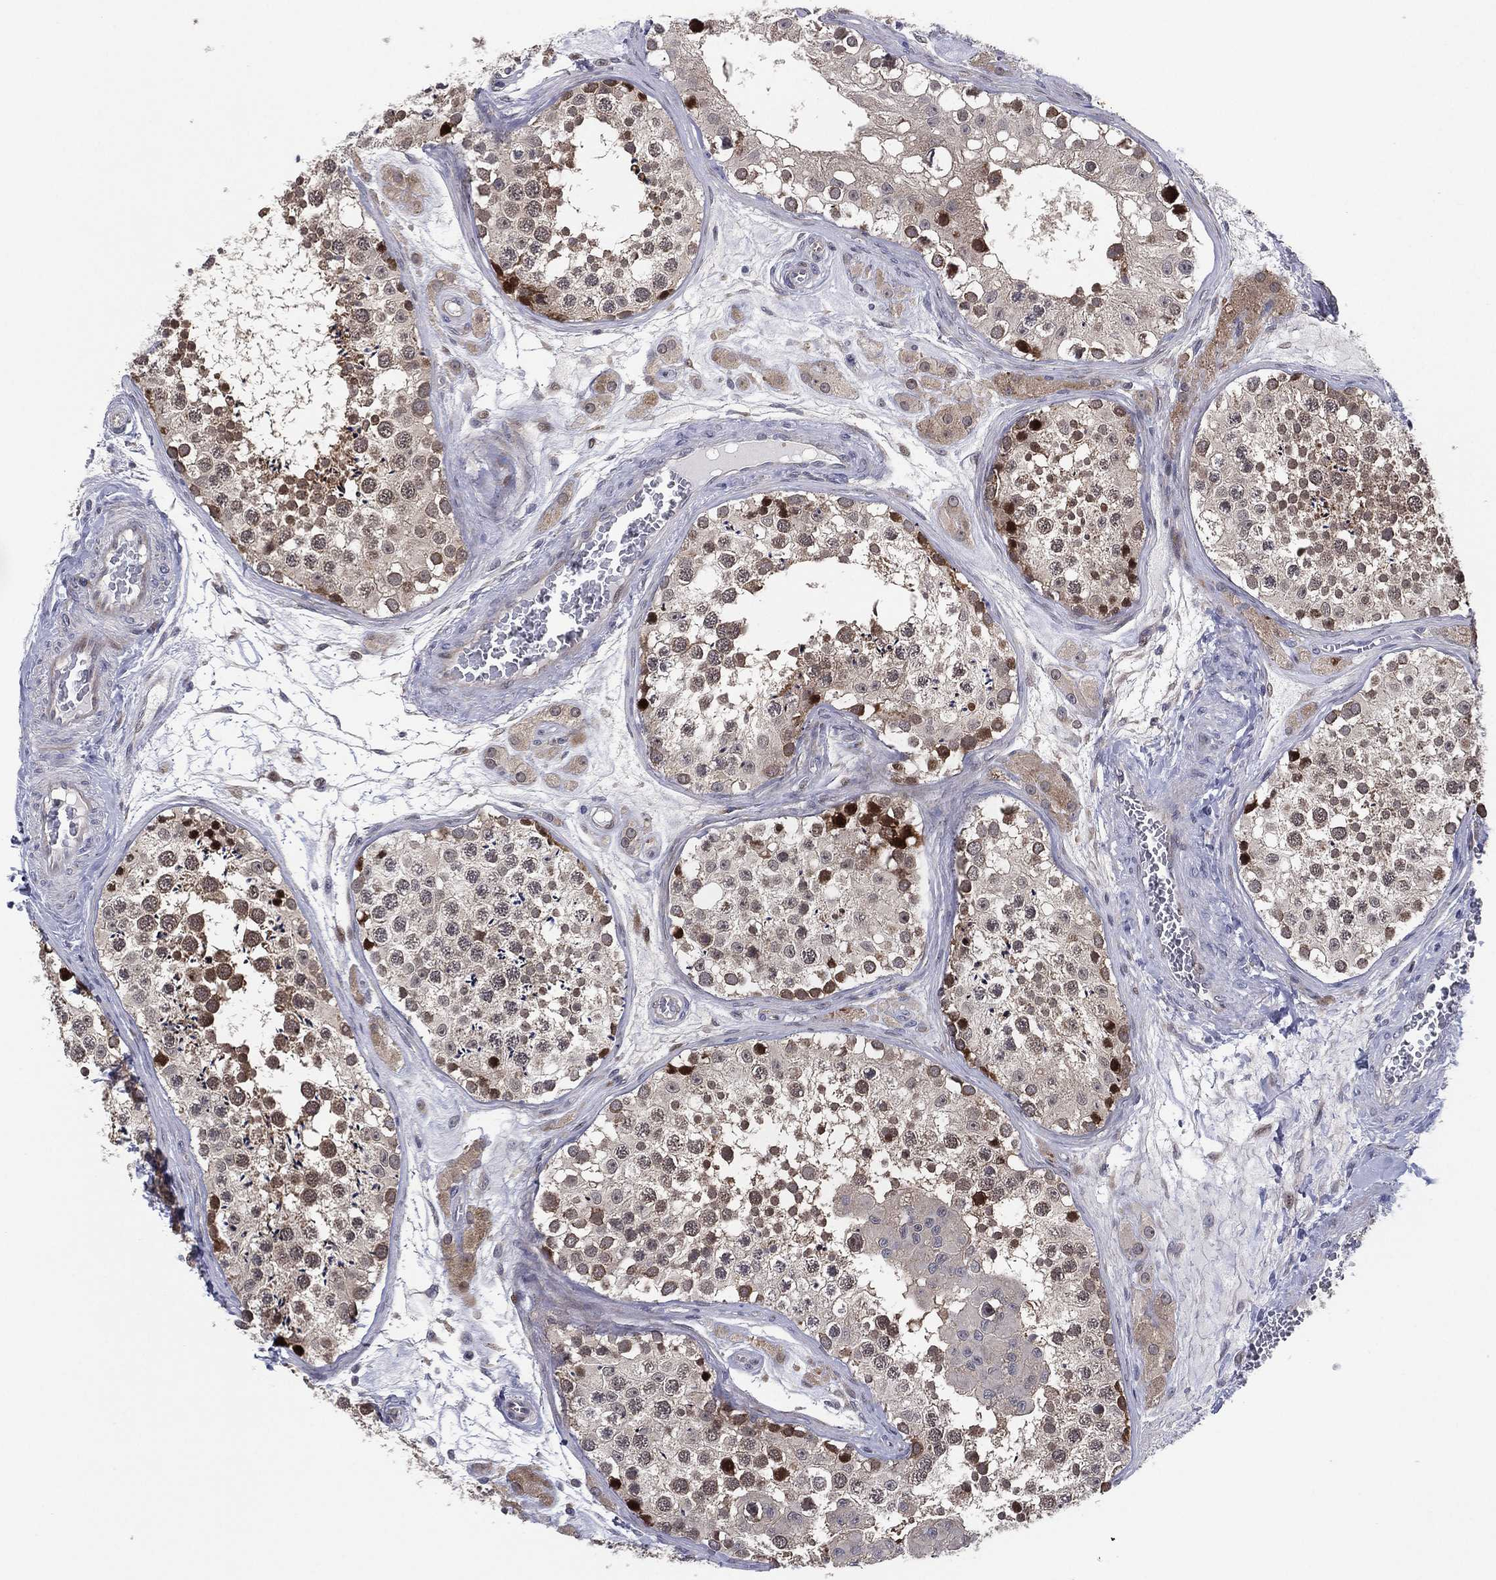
{"staining": {"intensity": "strong", "quantity": "<25%", "location": "nuclear"}, "tissue": "testis", "cell_type": "Cells in seminiferous ducts", "image_type": "normal", "snomed": [{"axis": "morphology", "description": "Normal tissue, NOS"}, {"axis": "topography", "description": "Testis"}], "caption": "Immunohistochemical staining of benign human testis displays medium levels of strong nuclear expression in about <25% of cells in seminiferous ducts.", "gene": "UTP14A", "patient": {"sex": "male", "age": 31}}